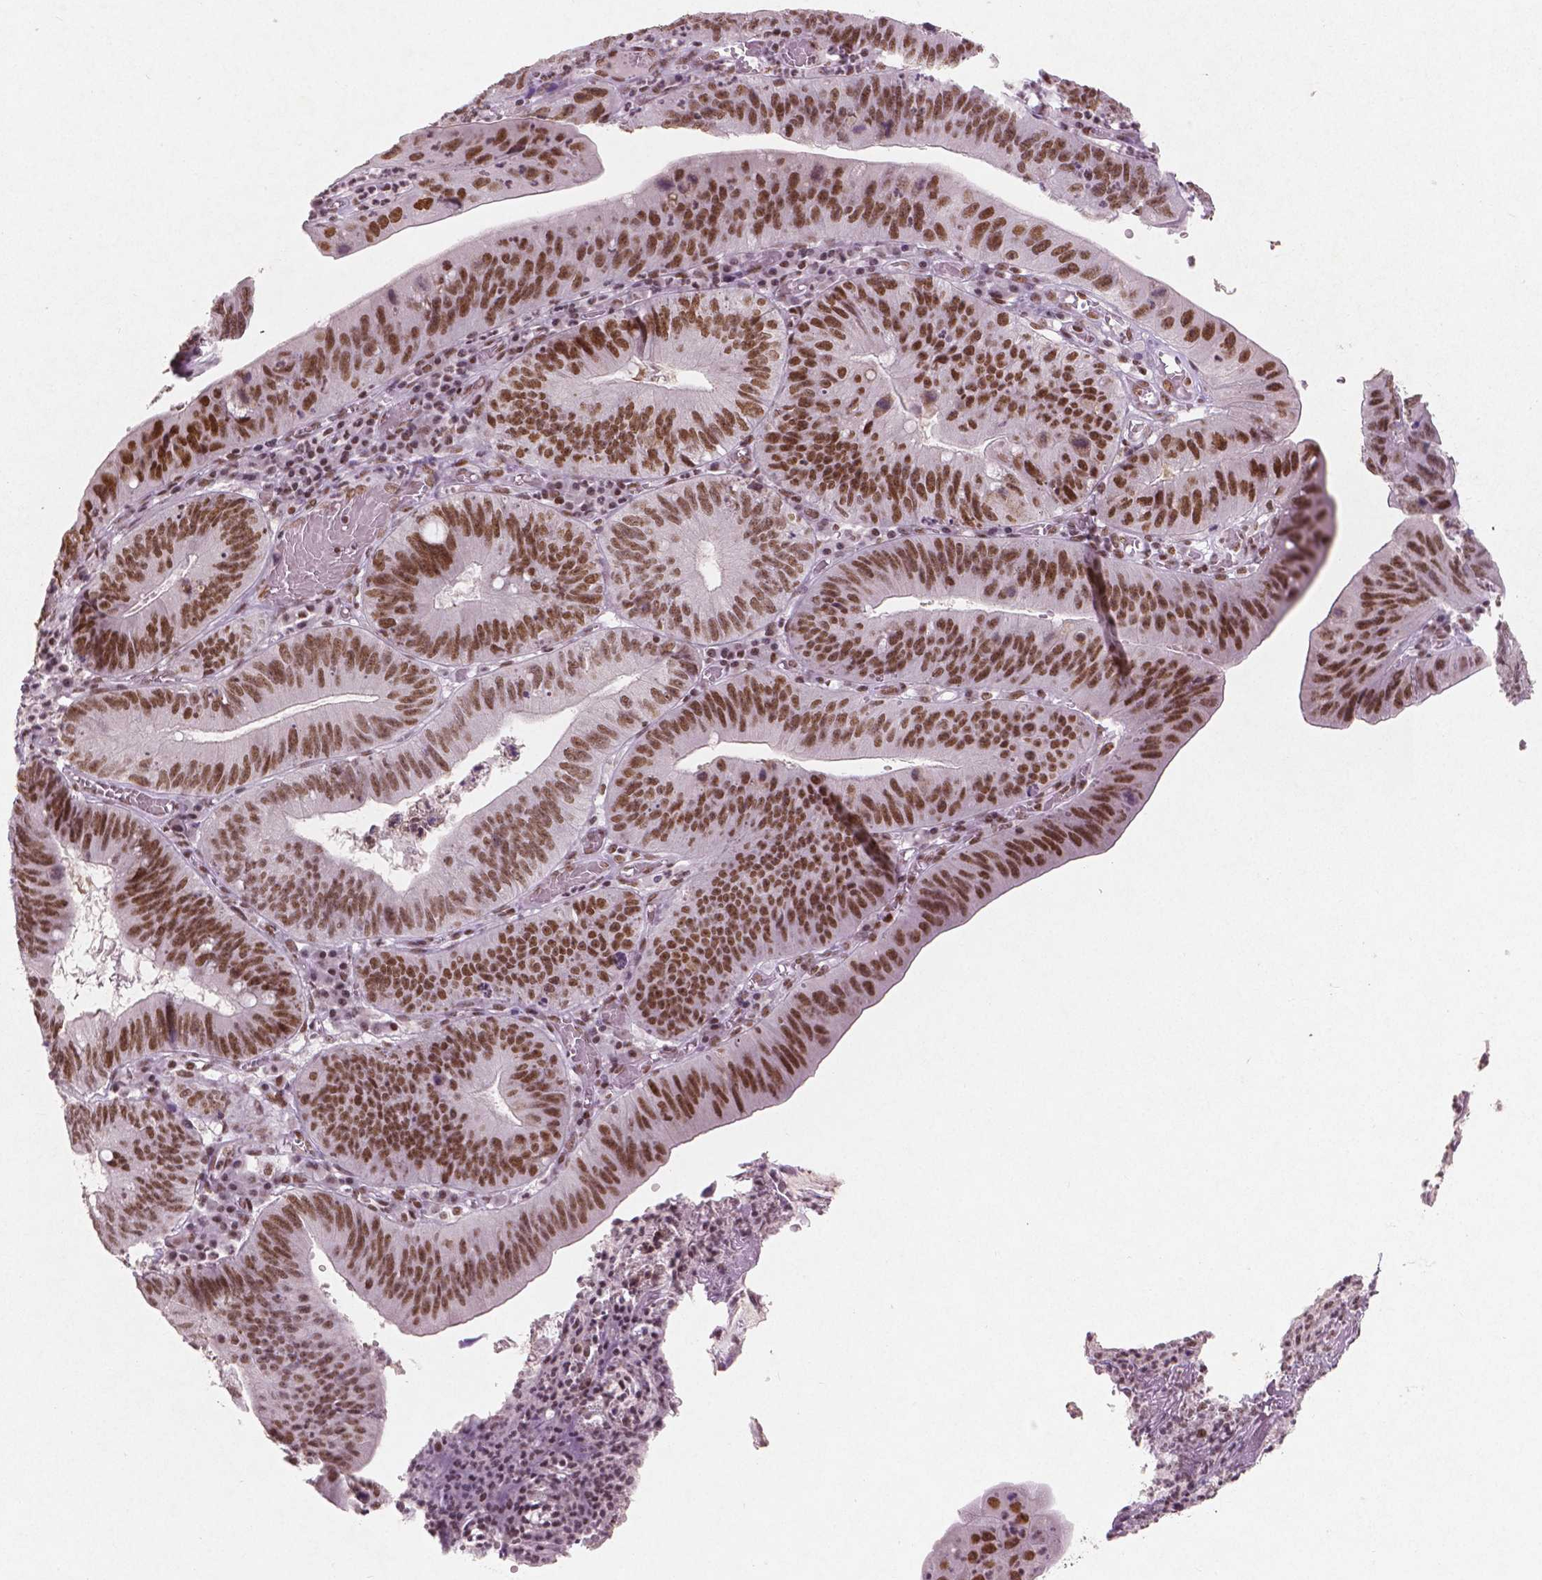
{"staining": {"intensity": "strong", "quantity": ">75%", "location": "nuclear"}, "tissue": "stomach cancer", "cell_type": "Tumor cells", "image_type": "cancer", "snomed": [{"axis": "morphology", "description": "Adenocarcinoma, NOS"}, {"axis": "topography", "description": "Stomach"}], "caption": "About >75% of tumor cells in adenocarcinoma (stomach) exhibit strong nuclear protein expression as visualized by brown immunohistochemical staining.", "gene": "BRD4", "patient": {"sex": "male", "age": 59}}